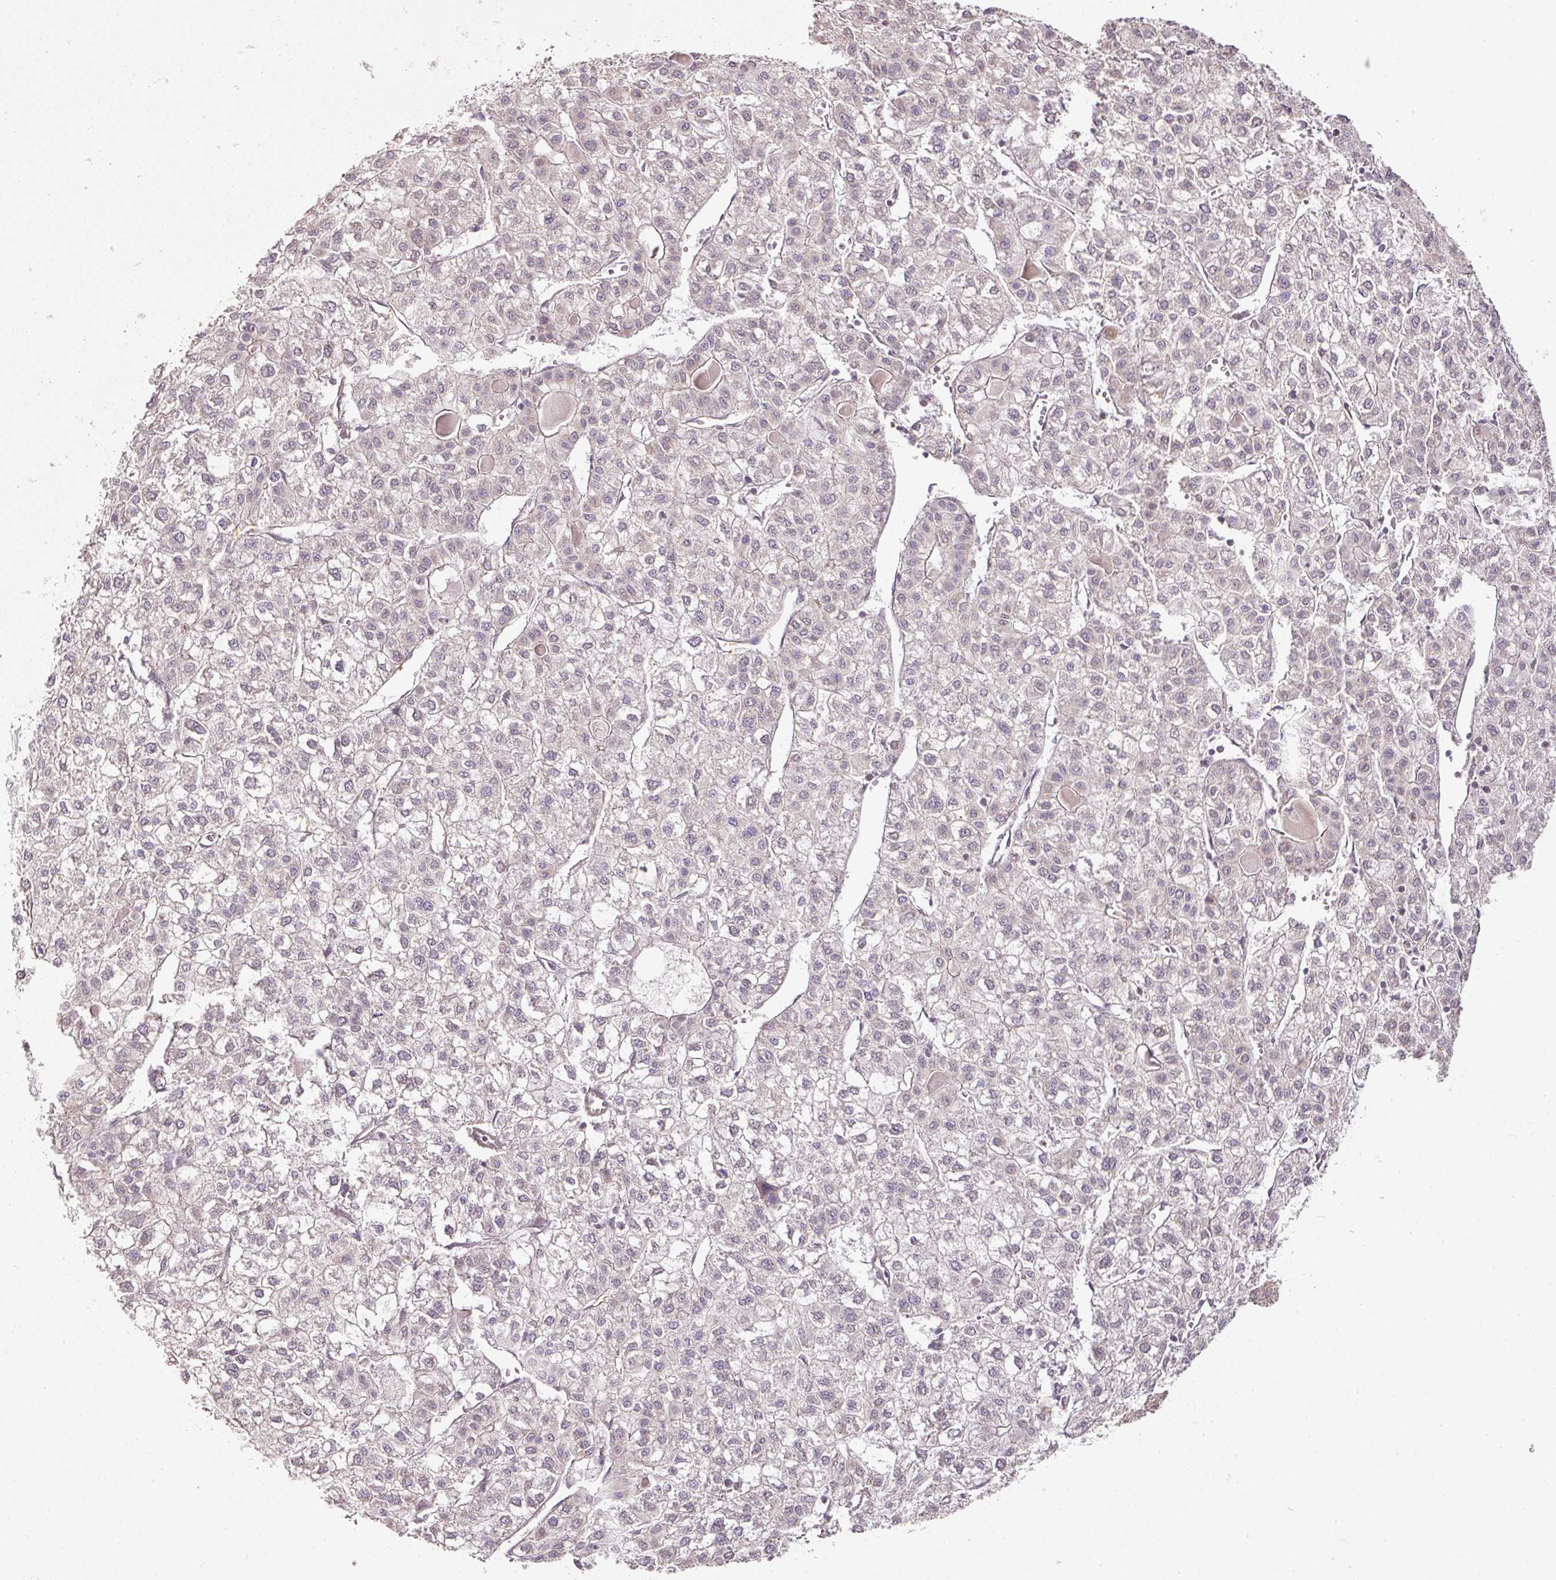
{"staining": {"intensity": "negative", "quantity": "none", "location": "none"}, "tissue": "liver cancer", "cell_type": "Tumor cells", "image_type": "cancer", "snomed": [{"axis": "morphology", "description": "Carcinoma, Hepatocellular, NOS"}, {"axis": "topography", "description": "Liver"}], "caption": "The micrograph exhibits no staining of tumor cells in liver cancer.", "gene": "MYOM2", "patient": {"sex": "female", "age": 43}}